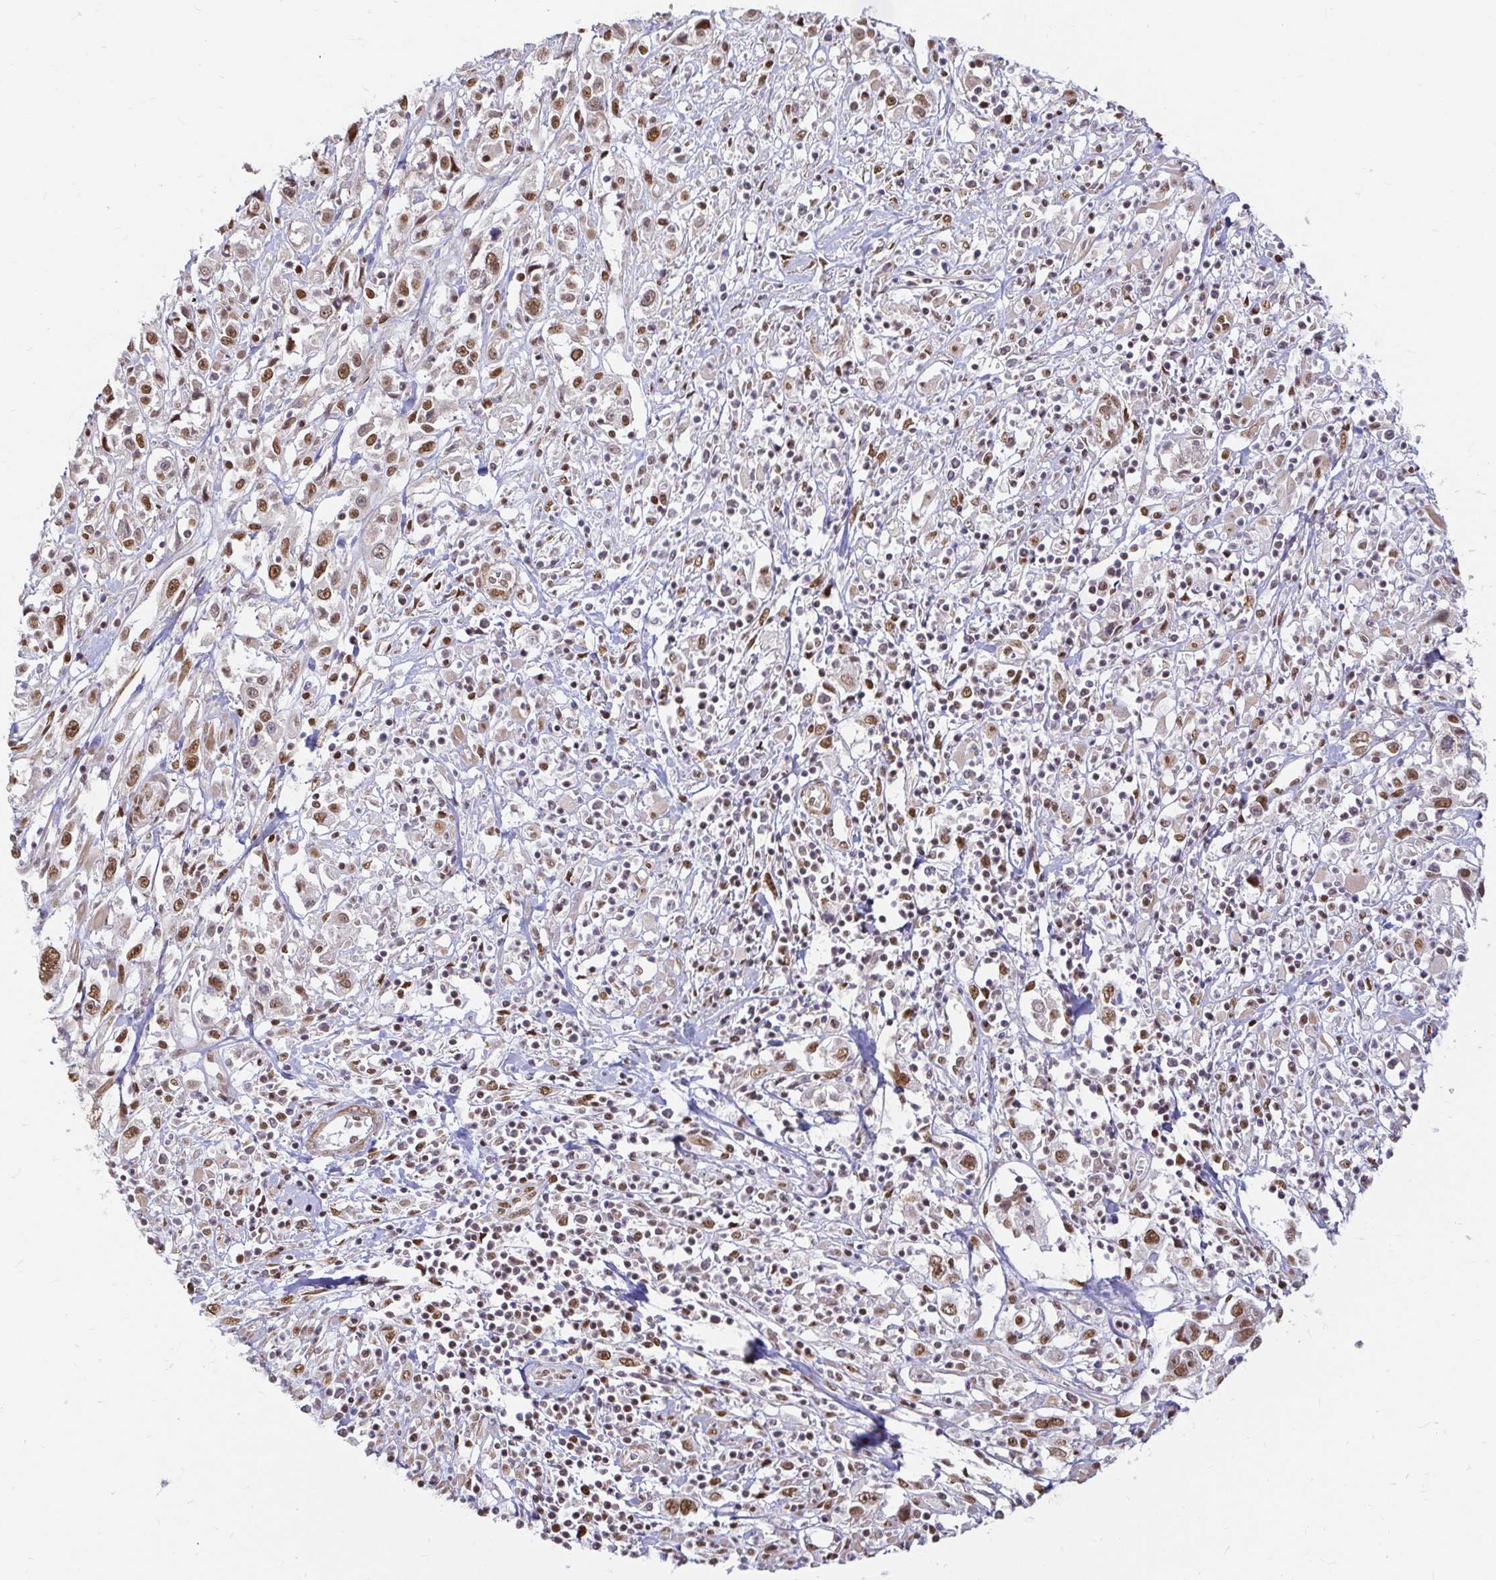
{"staining": {"intensity": "moderate", "quantity": ">75%", "location": "nuclear"}, "tissue": "cervical cancer", "cell_type": "Tumor cells", "image_type": "cancer", "snomed": [{"axis": "morphology", "description": "Adenocarcinoma, NOS"}, {"axis": "topography", "description": "Cervix"}], "caption": "Adenocarcinoma (cervical) stained for a protein displays moderate nuclear positivity in tumor cells.", "gene": "HNRNPU", "patient": {"sex": "female", "age": 40}}